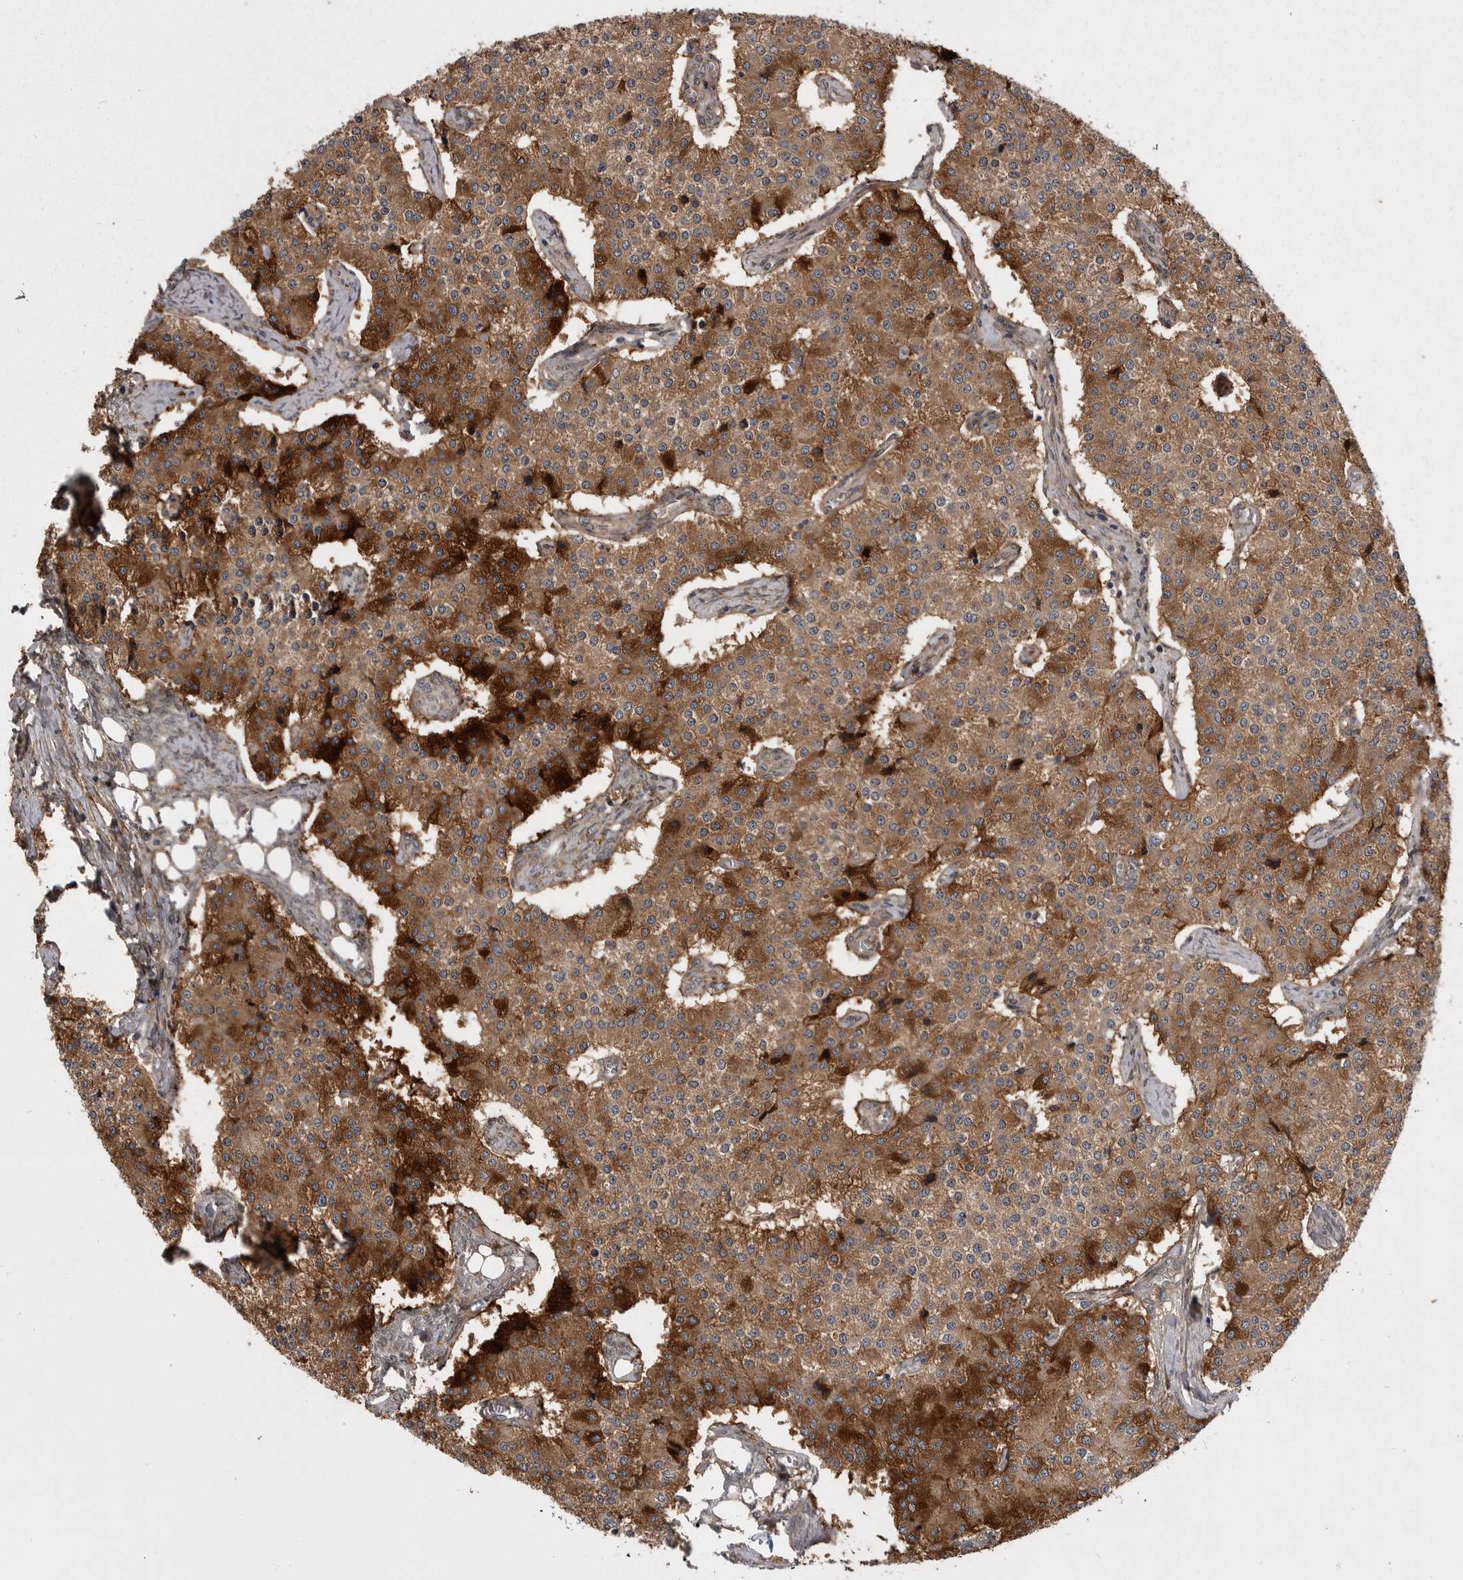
{"staining": {"intensity": "strong", "quantity": ">75%", "location": "cytoplasmic/membranous"}, "tissue": "carcinoid", "cell_type": "Tumor cells", "image_type": "cancer", "snomed": [{"axis": "morphology", "description": "Carcinoid, malignant, NOS"}, {"axis": "topography", "description": "Colon"}], "caption": "Protein analysis of carcinoid tissue shows strong cytoplasmic/membranous positivity in about >75% of tumor cells. (DAB (3,3'-diaminobenzidine) IHC, brown staining for protein, blue staining for nuclei).", "gene": "ABL1", "patient": {"sex": "female", "age": 52}}